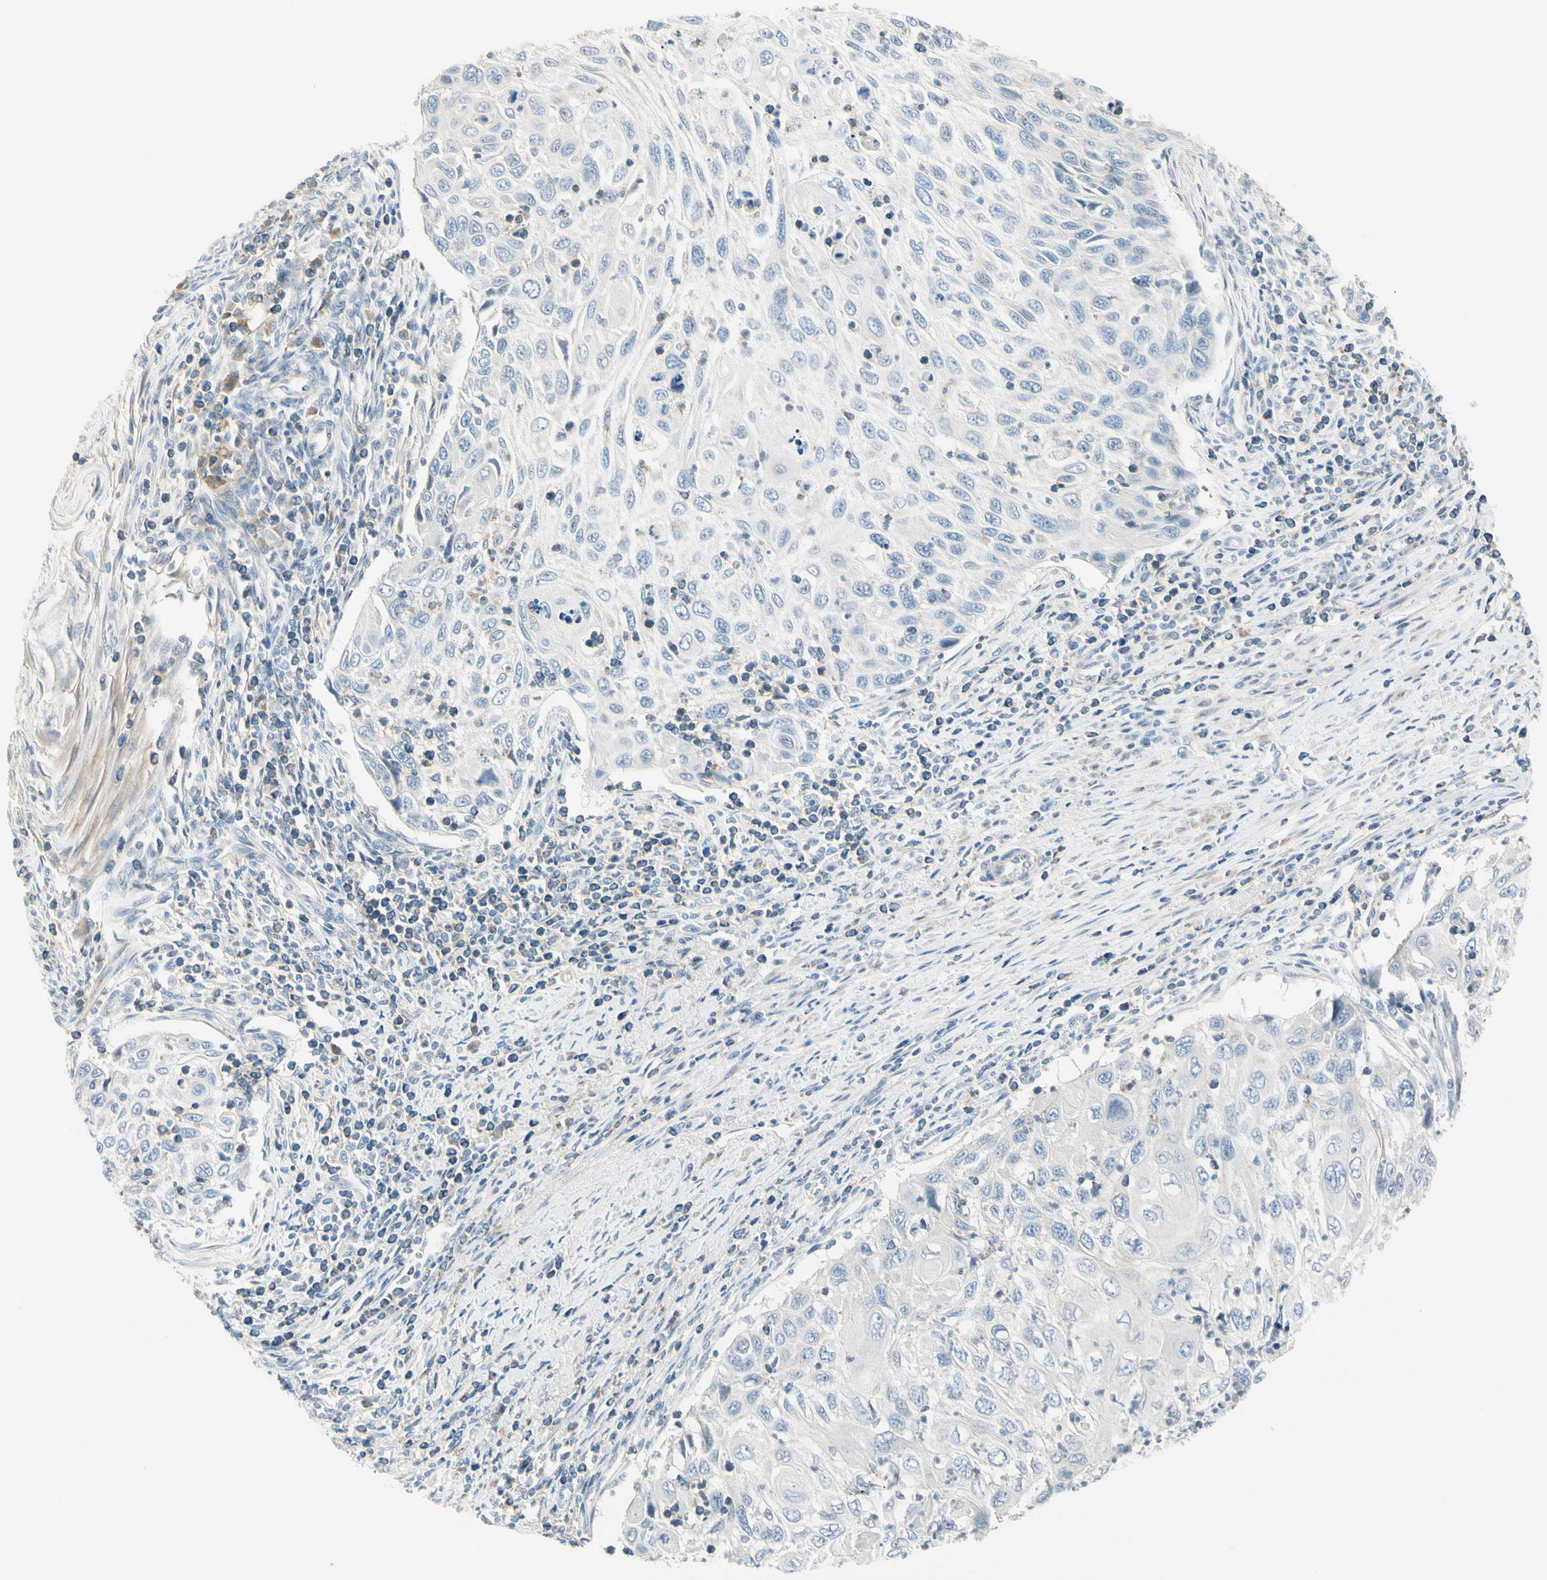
{"staining": {"intensity": "negative", "quantity": "none", "location": "none"}, "tissue": "cervical cancer", "cell_type": "Tumor cells", "image_type": "cancer", "snomed": [{"axis": "morphology", "description": "Squamous cell carcinoma, NOS"}, {"axis": "topography", "description": "Cervix"}], "caption": "DAB immunohistochemical staining of squamous cell carcinoma (cervical) exhibits no significant staining in tumor cells. (DAB (3,3'-diaminobenzidine) IHC with hematoxylin counter stain).", "gene": "CYP2E1", "patient": {"sex": "female", "age": 70}}